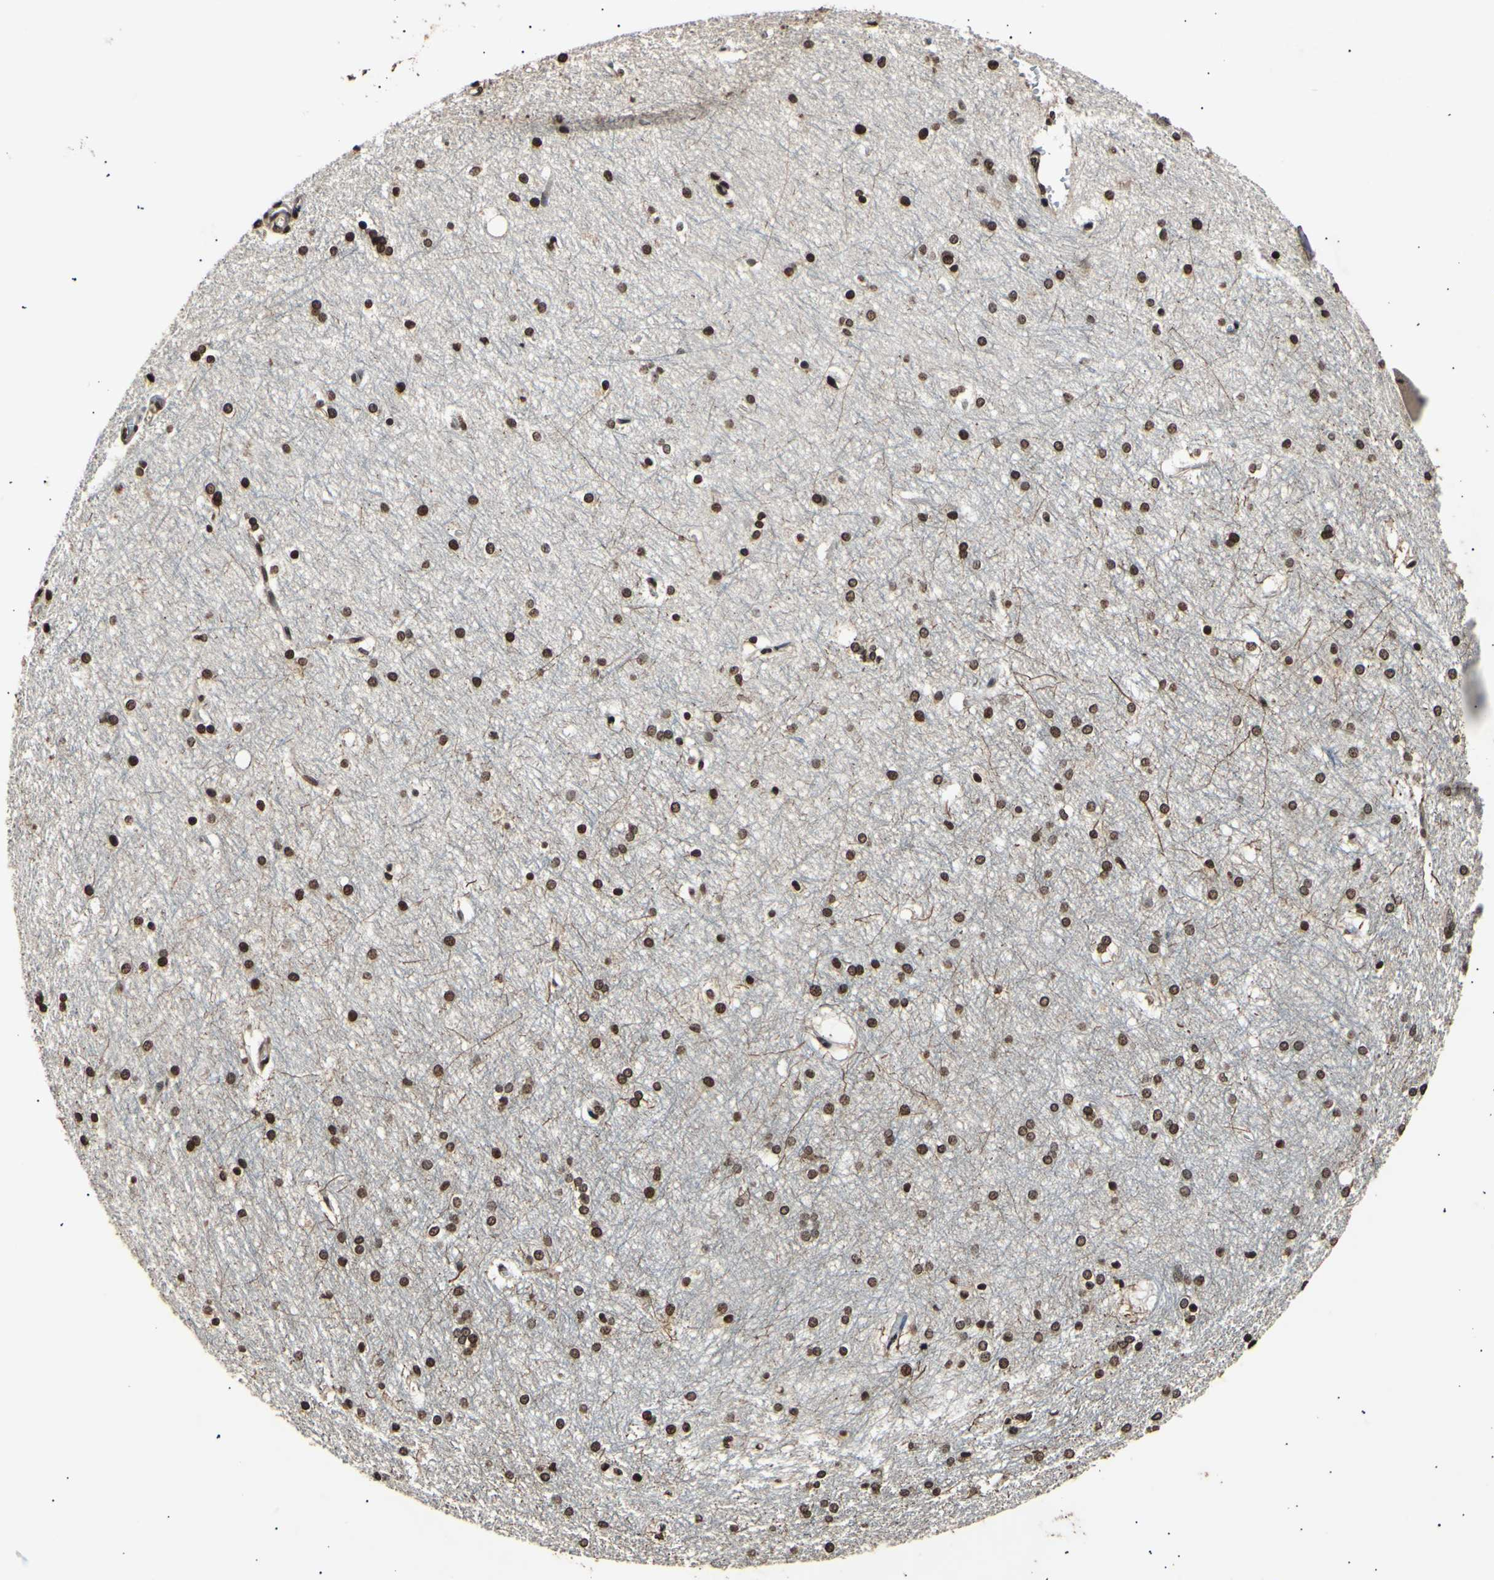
{"staining": {"intensity": "strong", "quantity": ">75%", "location": "nuclear"}, "tissue": "hippocampus", "cell_type": "Glial cells", "image_type": "normal", "snomed": [{"axis": "morphology", "description": "Normal tissue, NOS"}, {"axis": "topography", "description": "Hippocampus"}], "caption": "Protein staining displays strong nuclear expression in about >75% of glial cells in unremarkable hippocampus. (Brightfield microscopy of DAB IHC at high magnification).", "gene": "ANAPC7", "patient": {"sex": "female", "age": 19}}